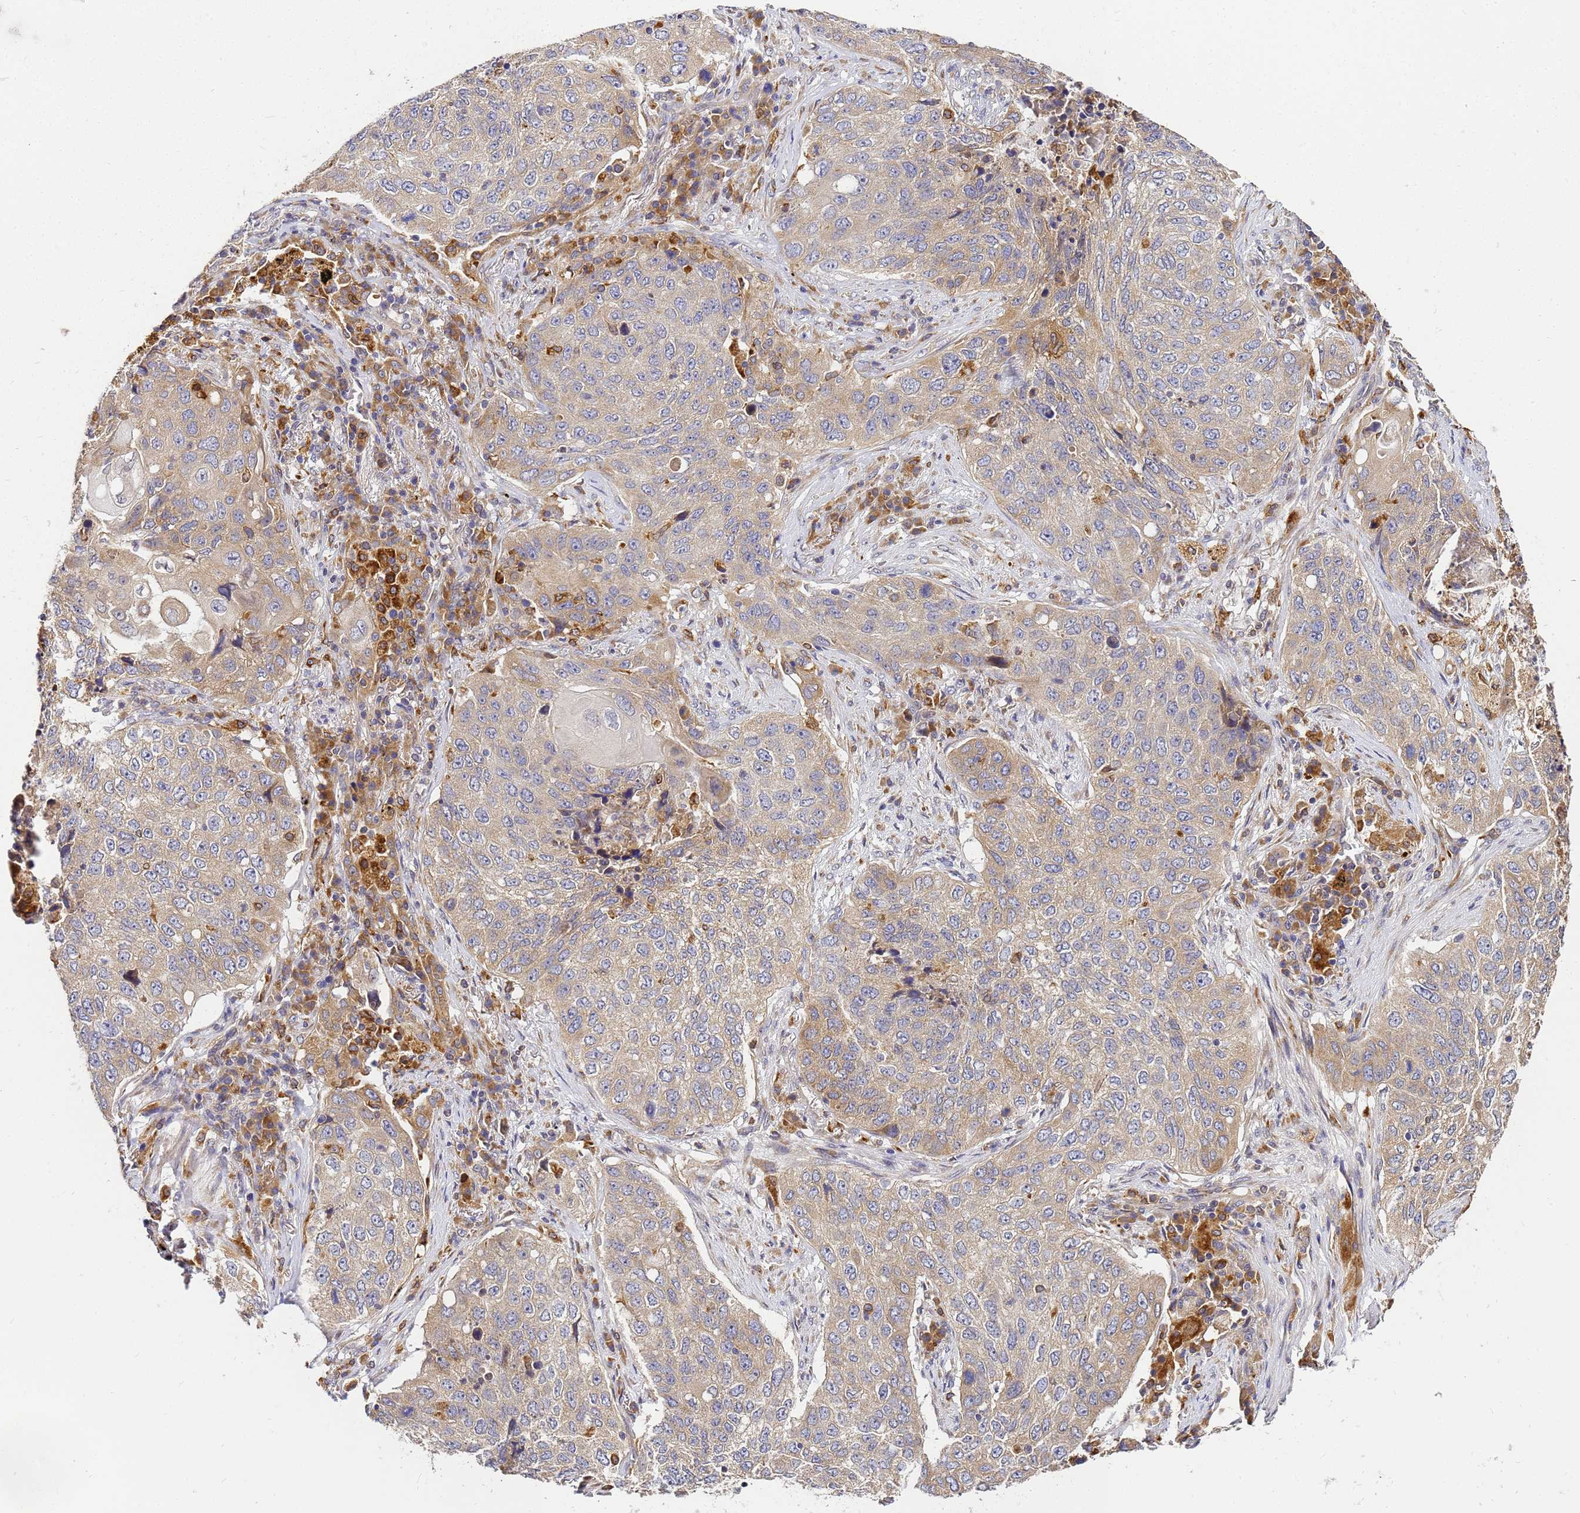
{"staining": {"intensity": "moderate", "quantity": "25%-75%", "location": "cytoplasmic/membranous"}, "tissue": "lung cancer", "cell_type": "Tumor cells", "image_type": "cancer", "snomed": [{"axis": "morphology", "description": "Squamous cell carcinoma, NOS"}, {"axis": "topography", "description": "Lung"}], "caption": "Brown immunohistochemical staining in human lung cancer (squamous cell carcinoma) shows moderate cytoplasmic/membranous positivity in about 25%-75% of tumor cells.", "gene": "ADPGK", "patient": {"sex": "female", "age": 63}}